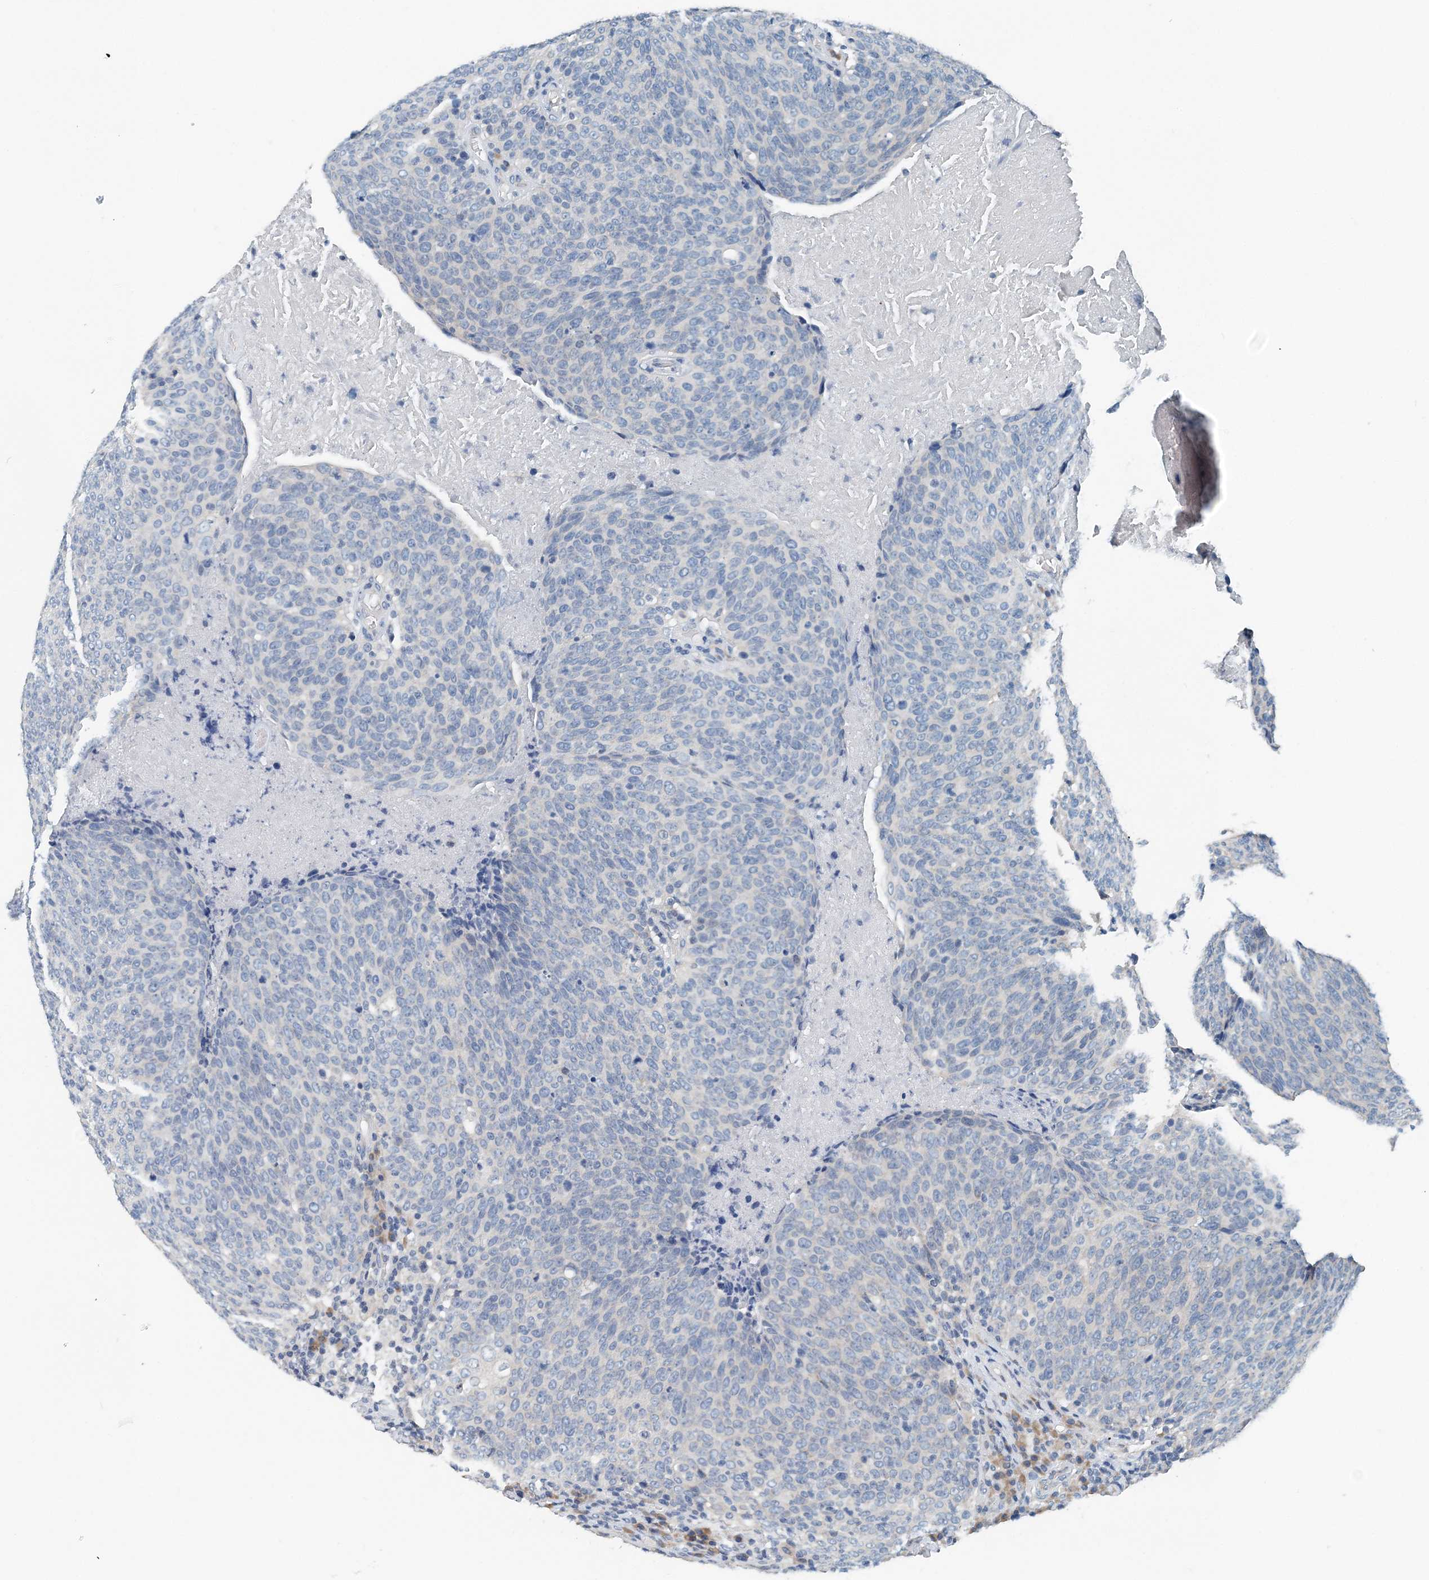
{"staining": {"intensity": "negative", "quantity": "none", "location": "none"}, "tissue": "head and neck cancer", "cell_type": "Tumor cells", "image_type": "cancer", "snomed": [{"axis": "morphology", "description": "Squamous cell carcinoma, NOS"}, {"axis": "morphology", "description": "Squamous cell carcinoma, metastatic, NOS"}, {"axis": "topography", "description": "Lymph node"}, {"axis": "topography", "description": "Head-Neck"}], "caption": "Tumor cells show no significant positivity in head and neck metastatic squamous cell carcinoma.", "gene": "EEF1A2", "patient": {"sex": "male", "age": 62}}